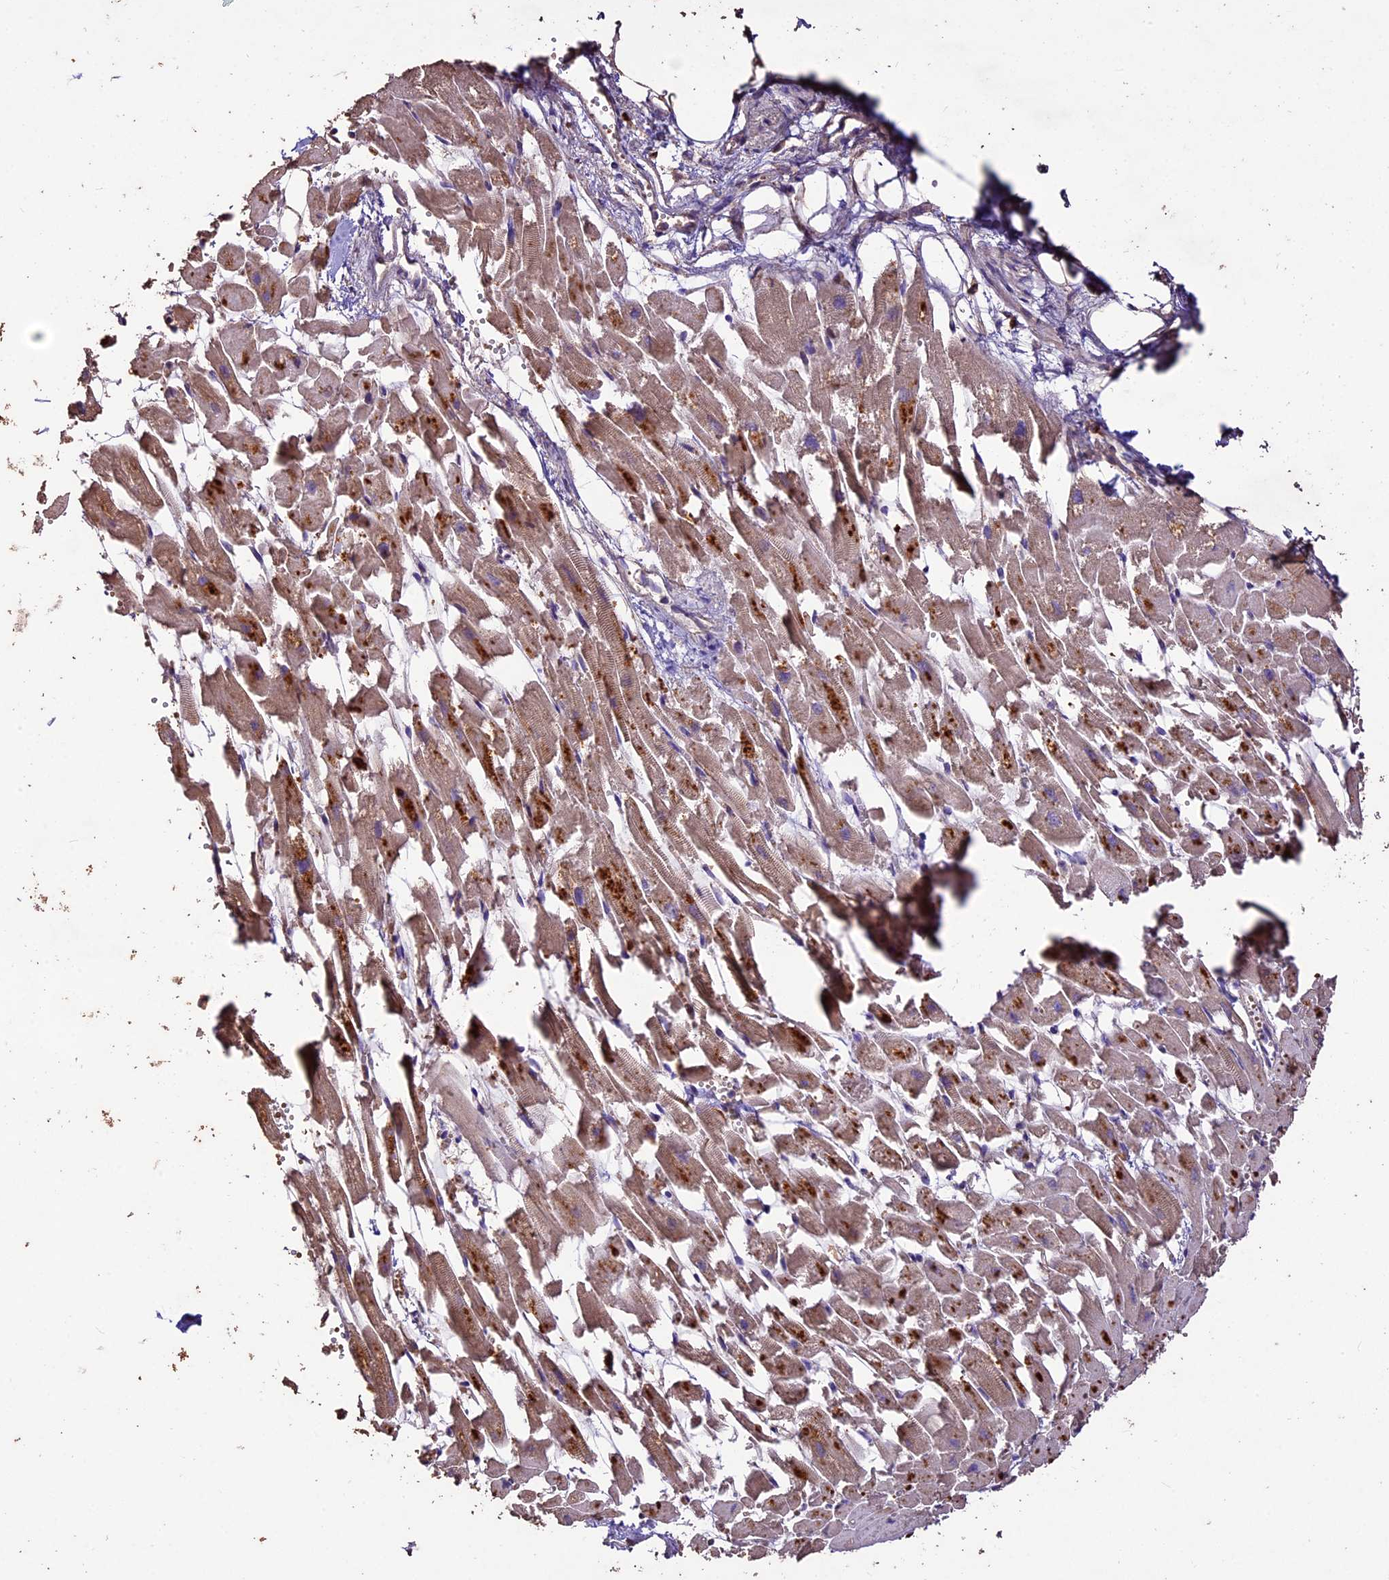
{"staining": {"intensity": "weak", "quantity": "25%-75%", "location": "cytoplasmic/membranous"}, "tissue": "heart muscle", "cell_type": "Cardiomyocytes", "image_type": "normal", "snomed": [{"axis": "morphology", "description": "Normal tissue, NOS"}, {"axis": "topography", "description": "Heart"}], "caption": "Protein expression analysis of unremarkable heart muscle displays weak cytoplasmic/membranous expression in about 25%-75% of cardiomyocytes. (brown staining indicates protein expression, while blue staining denotes nuclei).", "gene": "CRLF1", "patient": {"sex": "female", "age": 64}}